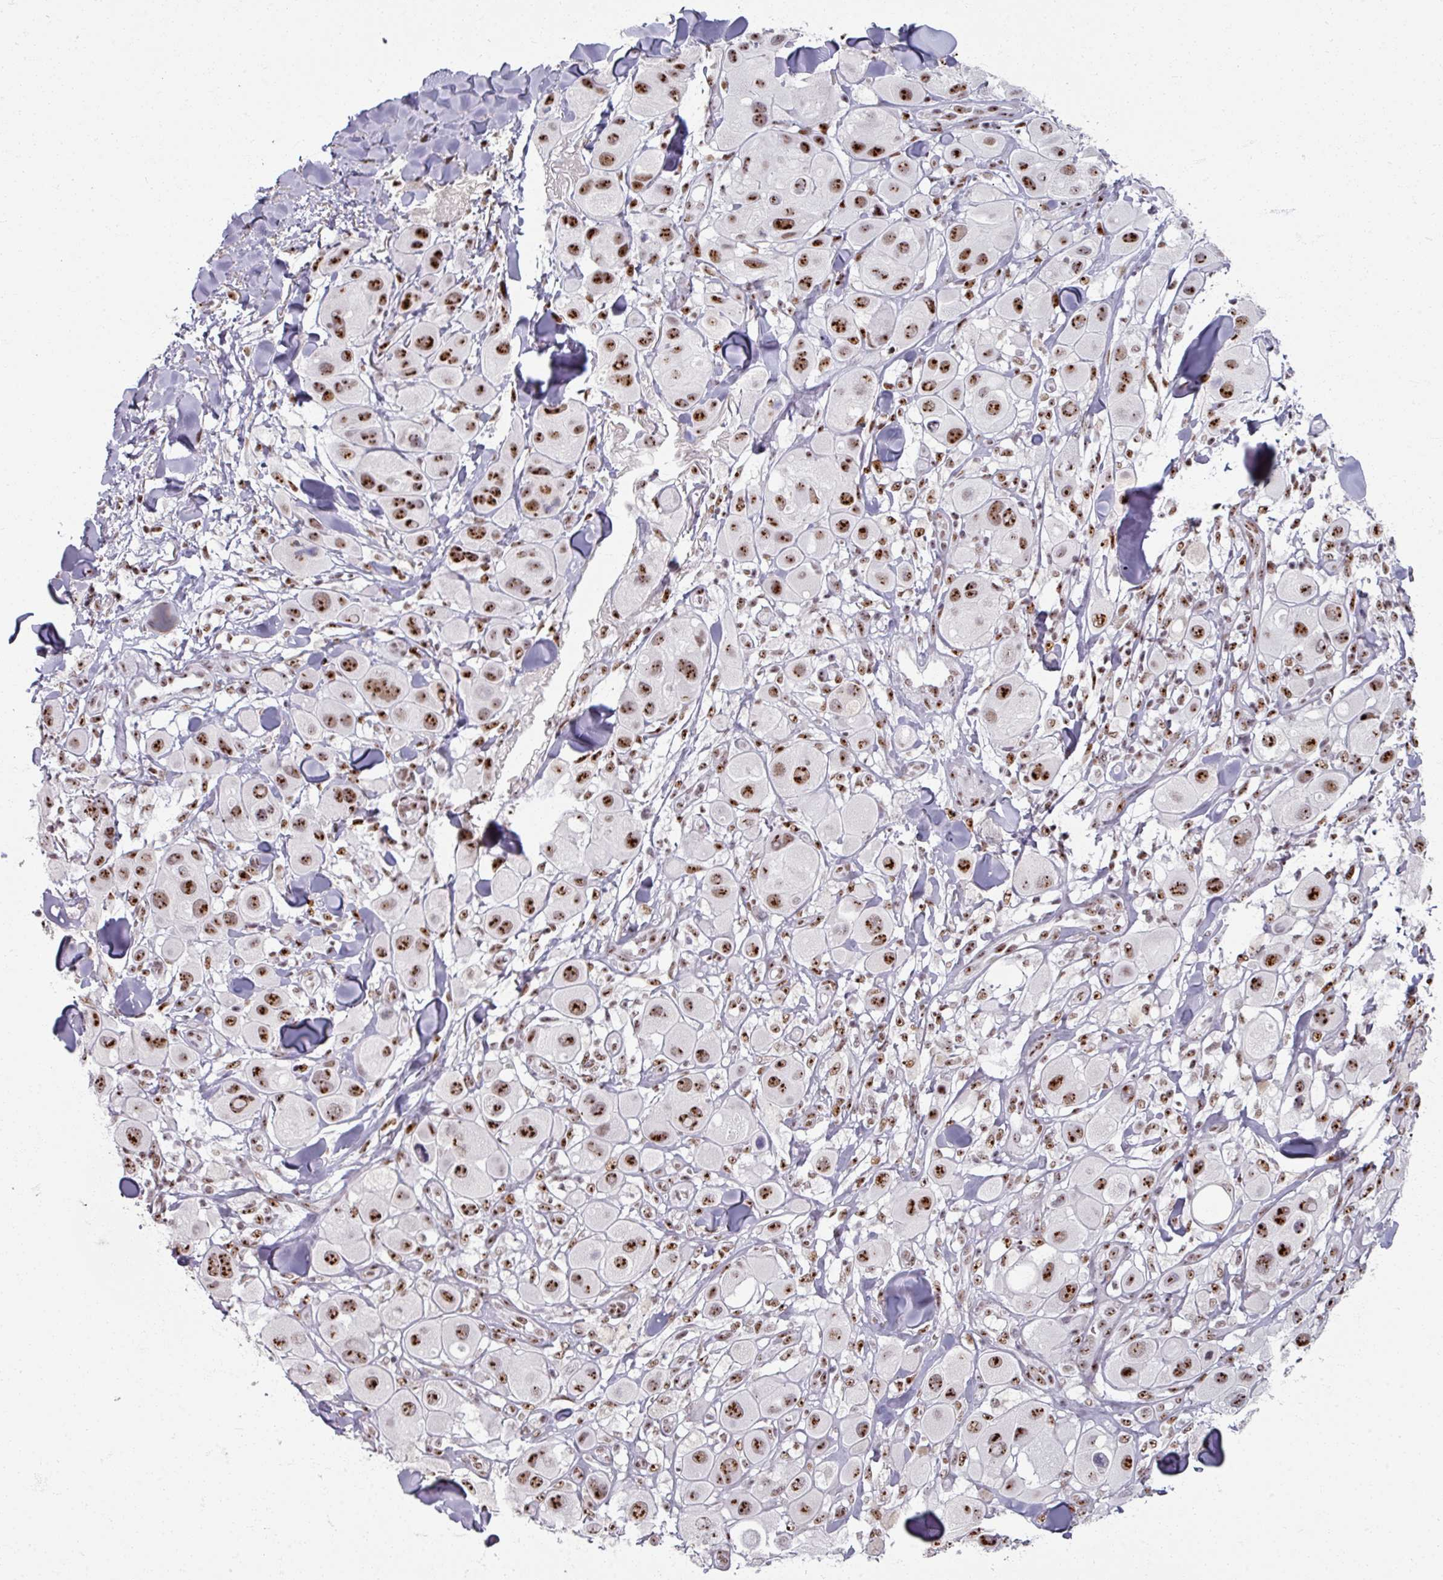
{"staining": {"intensity": "moderate", "quantity": ">75%", "location": "nuclear"}, "tissue": "melanoma", "cell_type": "Tumor cells", "image_type": "cancer", "snomed": [{"axis": "morphology", "description": "Malignant melanoma, Metastatic site"}, {"axis": "topography", "description": "Skin"}], "caption": "Human malignant melanoma (metastatic site) stained for a protein (brown) exhibits moderate nuclear positive staining in approximately >75% of tumor cells.", "gene": "ADAR", "patient": {"sex": "male", "age": 41}}